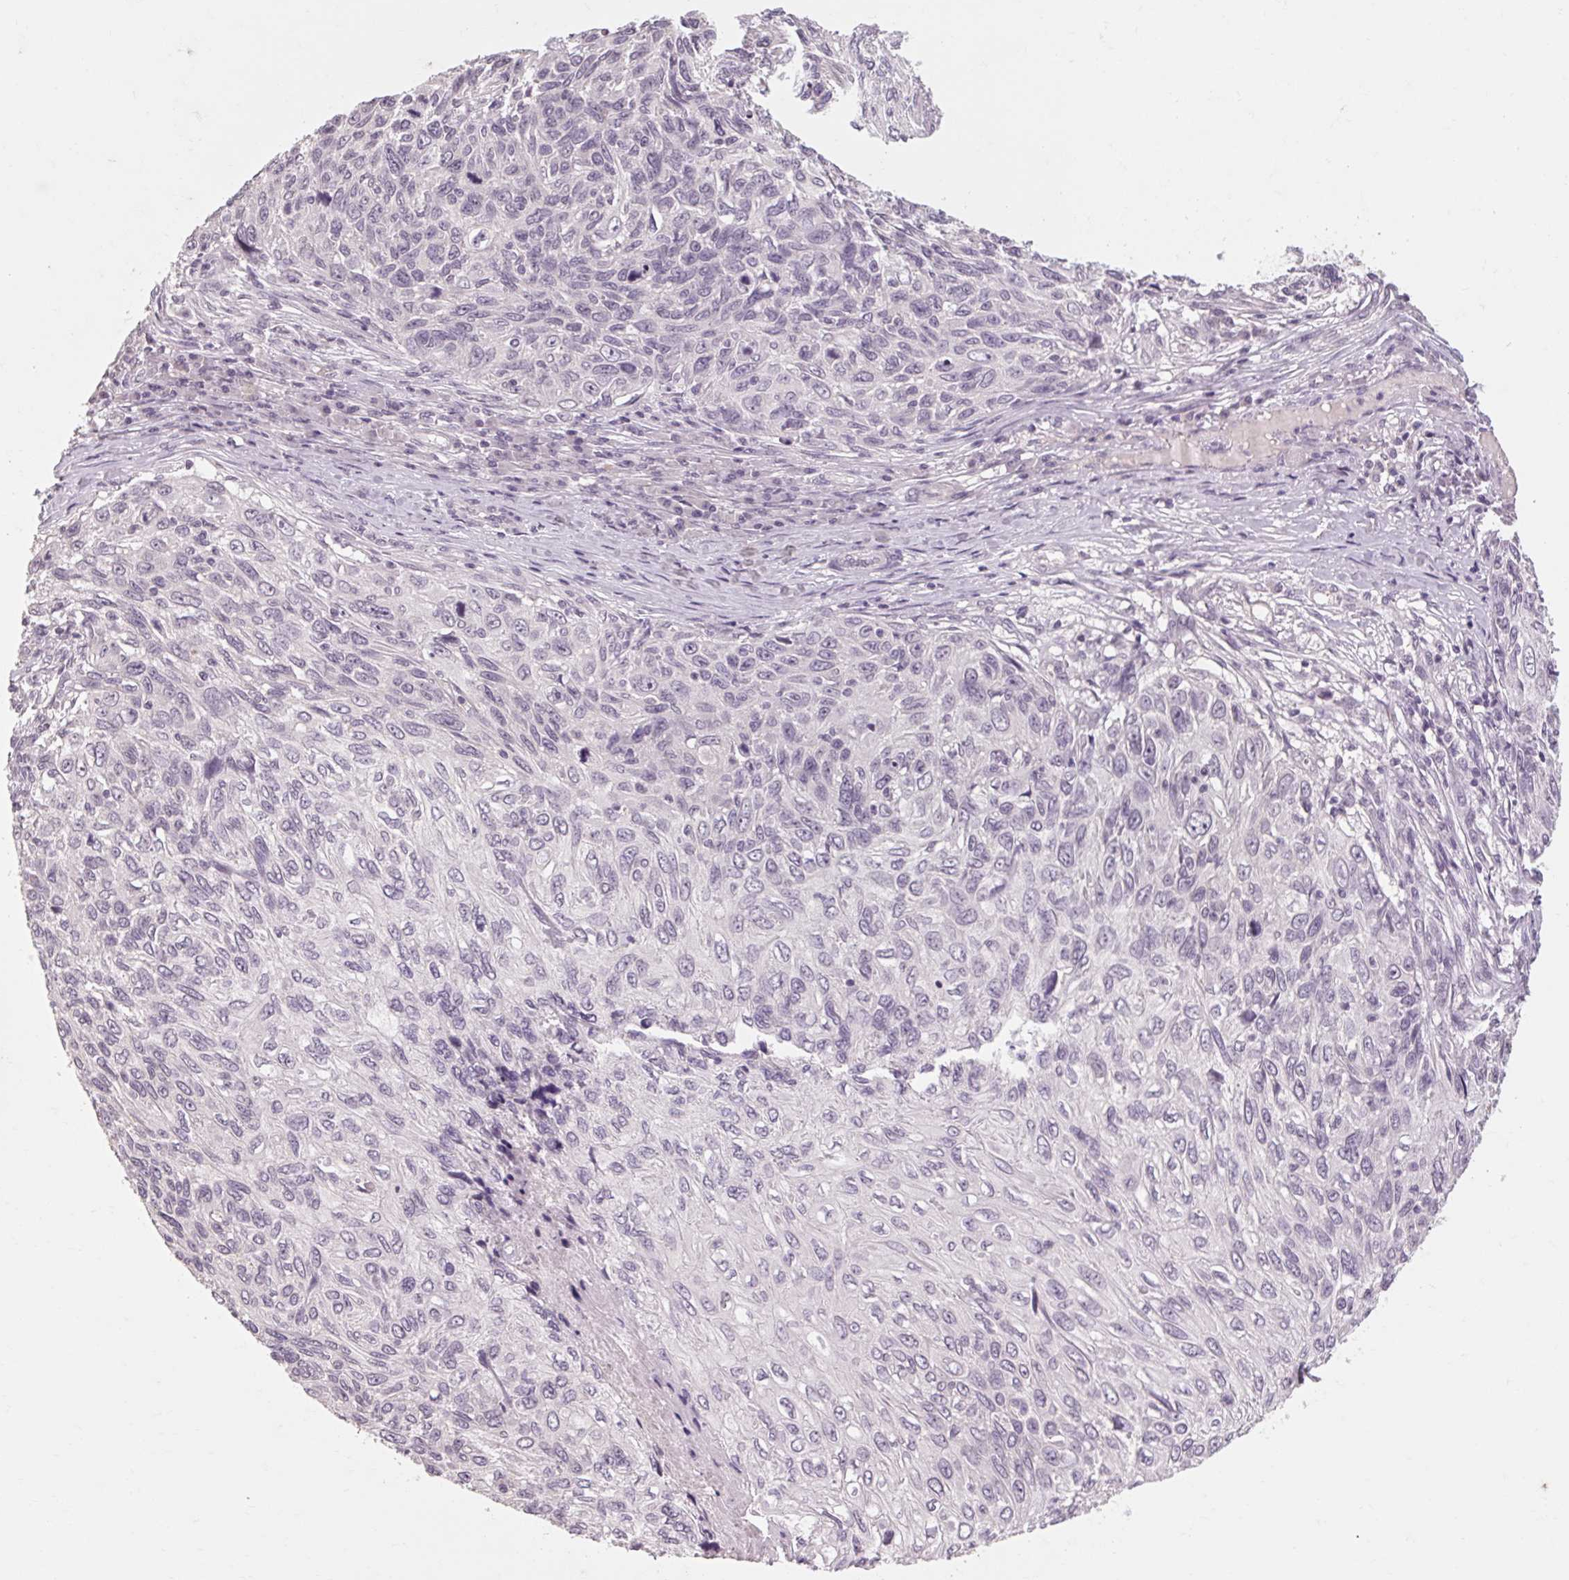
{"staining": {"intensity": "negative", "quantity": "none", "location": "none"}, "tissue": "skin cancer", "cell_type": "Tumor cells", "image_type": "cancer", "snomed": [{"axis": "morphology", "description": "Squamous cell carcinoma, NOS"}, {"axis": "topography", "description": "Skin"}], "caption": "Immunohistochemical staining of human squamous cell carcinoma (skin) displays no significant expression in tumor cells. (Stains: DAB (3,3'-diaminobenzidine) immunohistochemistry with hematoxylin counter stain, Microscopy: brightfield microscopy at high magnification).", "gene": "POMC", "patient": {"sex": "male", "age": 92}}